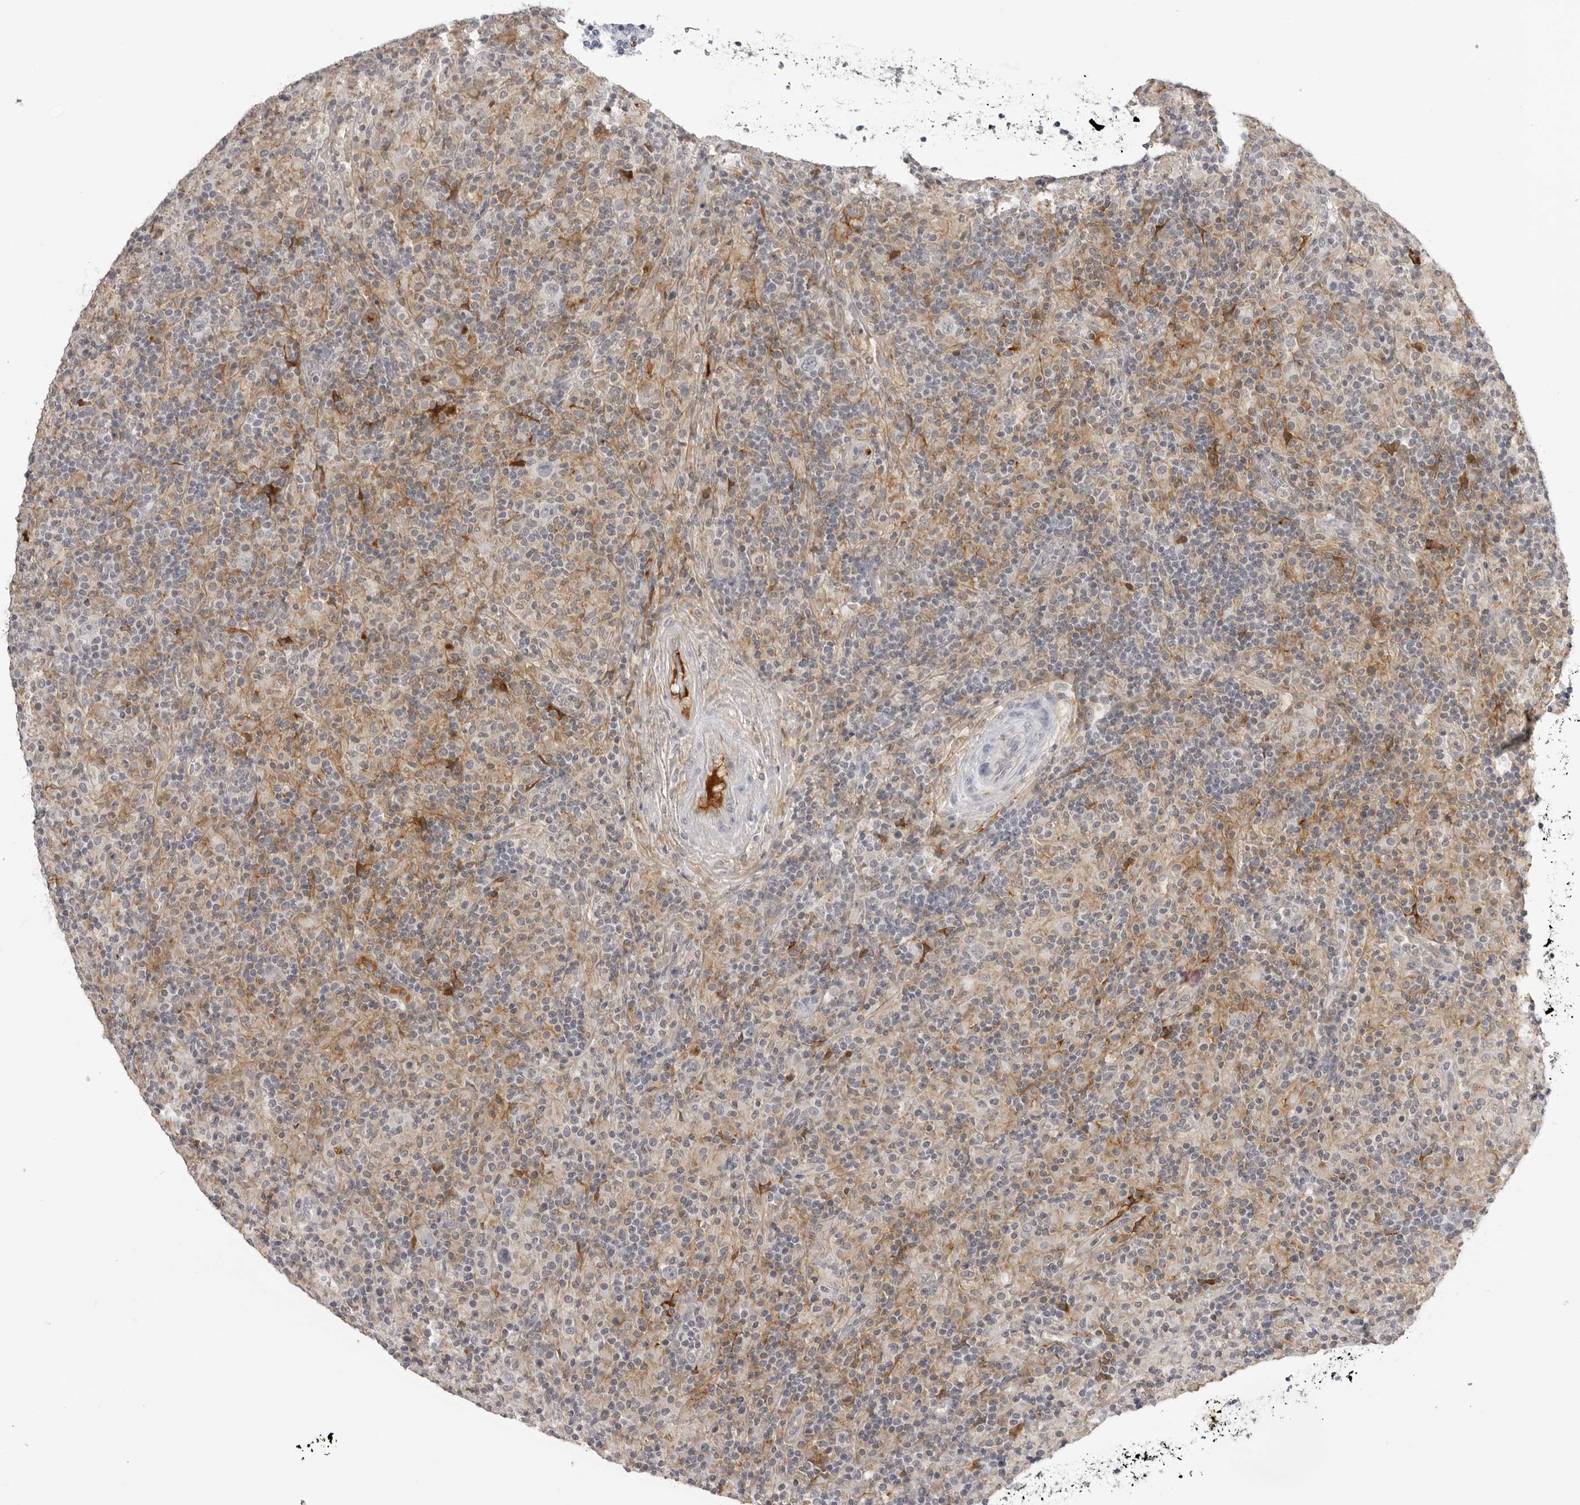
{"staining": {"intensity": "negative", "quantity": "none", "location": "none"}, "tissue": "lymphoma", "cell_type": "Tumor cells", "image_type": "cancer", "snomed": [{"axis": "morphology", "description": "Hodgkin's disease, NOS"}, {"axis": "topography", "description": "Lymph node"}], "caption": "The micrograph reveals no staining of tumor cells in Hodgkin's disease. (DAB IHC, high magnification).", "gene": "SERPINF2", "patient": {"sex": "male", "age": 70}}